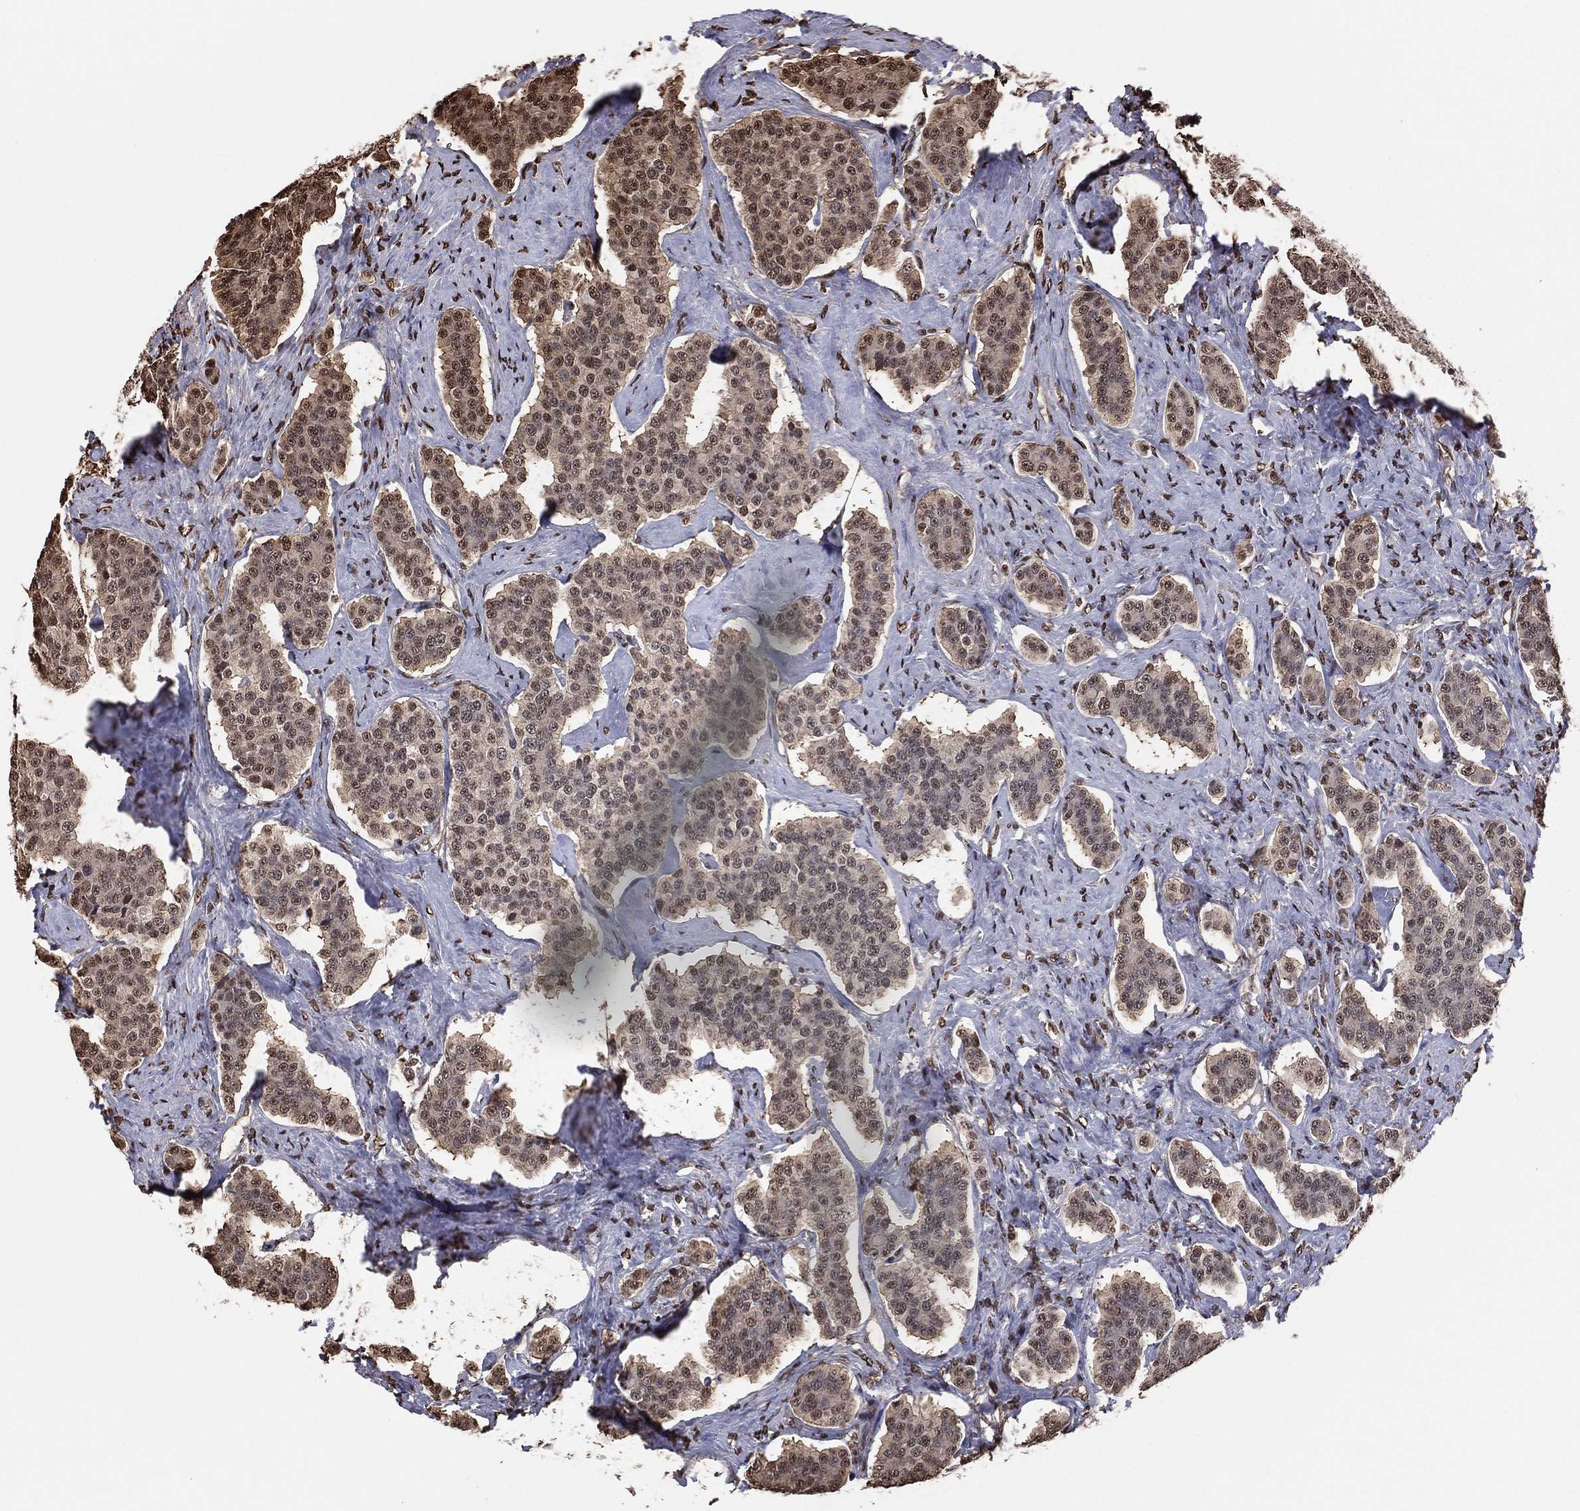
{"staining": {"intensity": "moderate", "quantity": "25%-75%", "location": "cytoplasmic/membranous,nuclear"}, "tissue": "carcinoid", "cell_type": "Tumor cells", "image_type": "cancer", "snomed": [{"axis": "morphology", "description": "Carcinoid, malignant, NOS"}, {"axis": "topography", "description": "Small intestine"}], "caption": "This micrograph reveals immunohistochemistry (IHC) staining of human carcinoid (malignant), with medium moderate cytoplasmic/membranous and nuclear staining in approximately 25%-75% of tumor cells.", "gene": "GAPDH", "patient": {"sex": "female", "age": 58}}